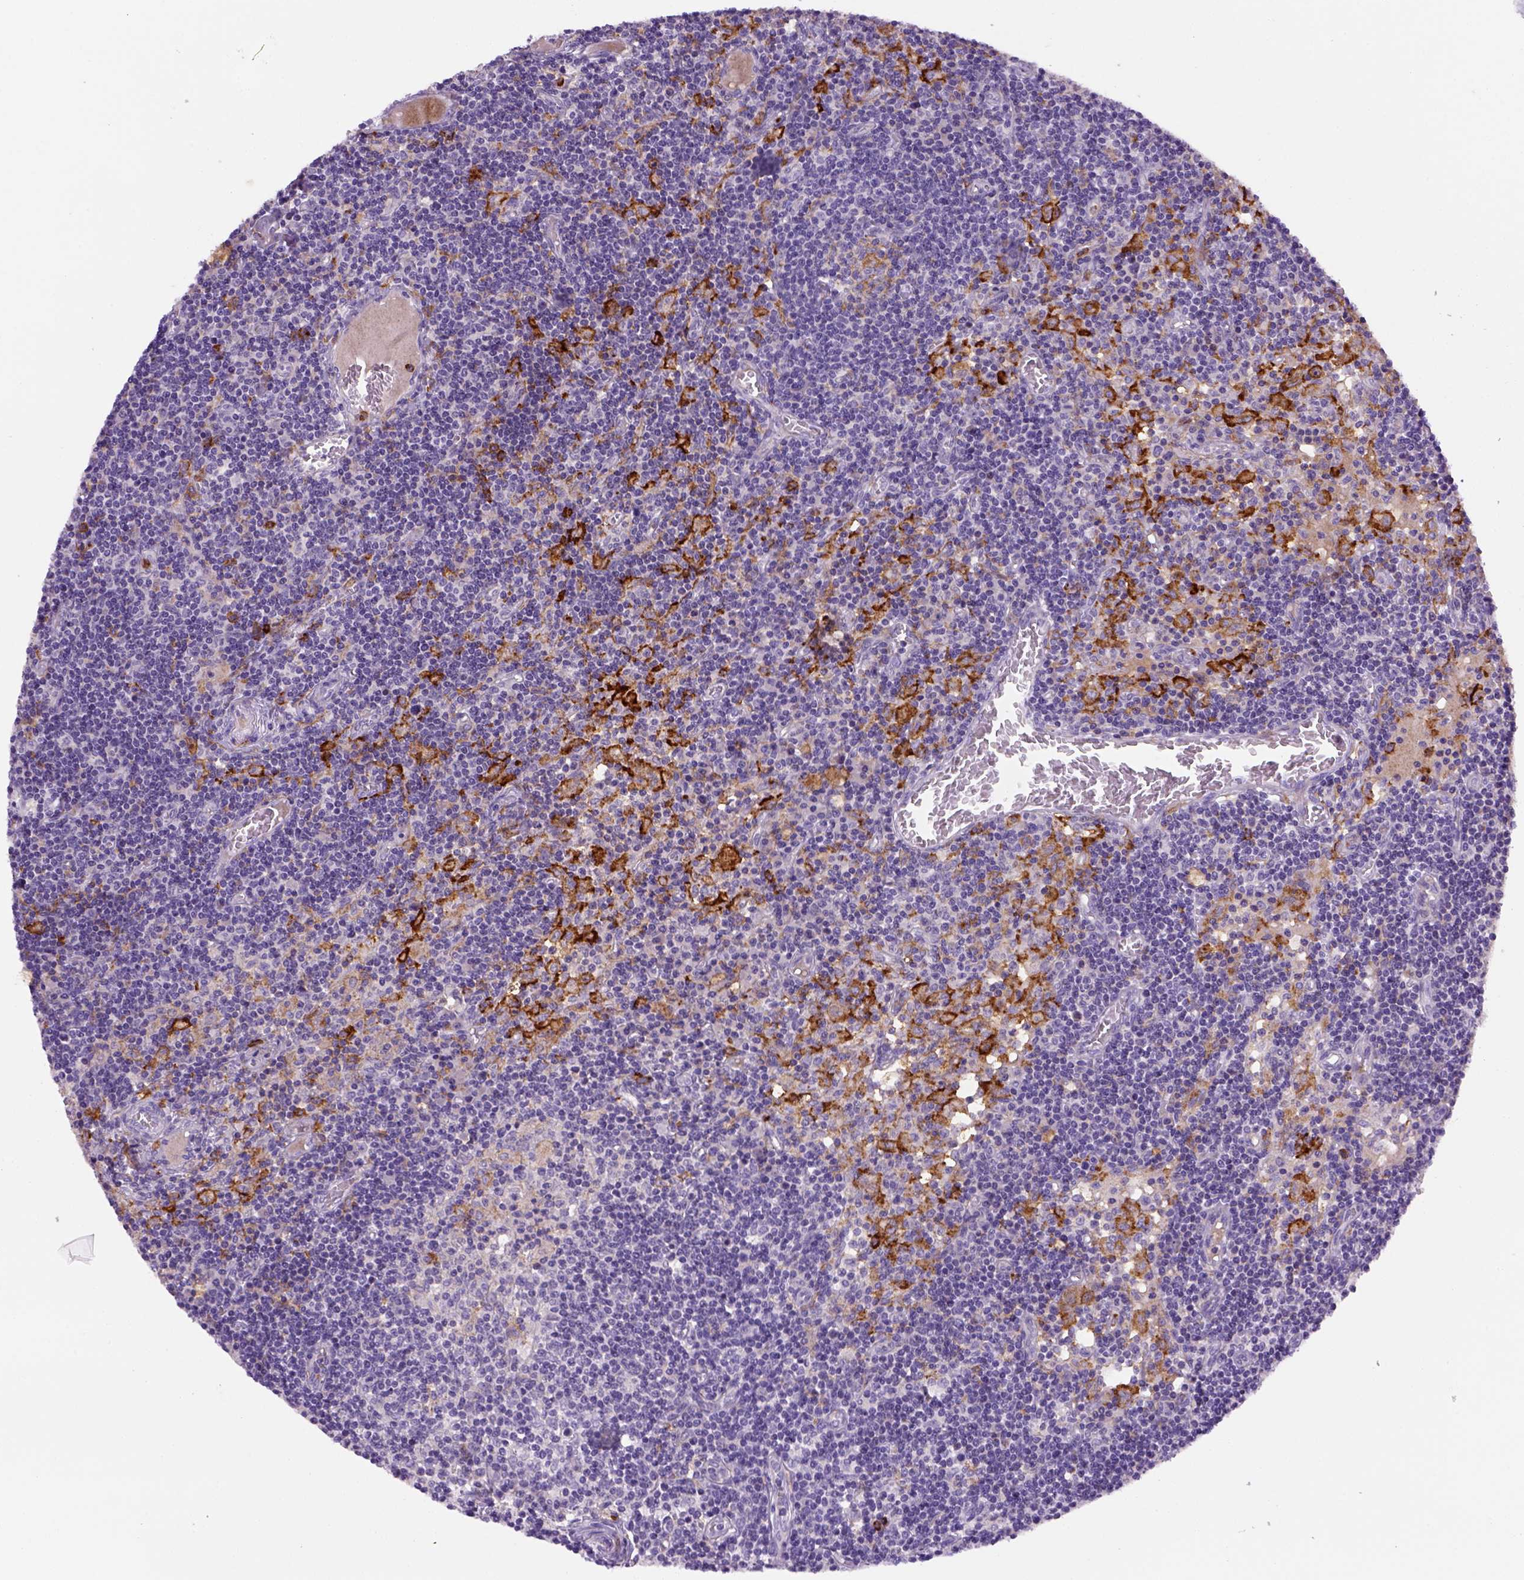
{"staining": {"intensity": "moderate", "quantity": ">75%", "location": "cytoplasmic/membranous"}, "tissue": "lymph node", "cell_type": "Germinal center cells", "image_type": "normal", "snomed": [{"axis": "morphology", "description": "Normal tissue, NOS"}, {"axis": "topography", "description": "Lymph node"}], "caption": "Normal lymph node exhibits moderate cytoplasmic/membranous staining in approximately >75% of germinal center cells, visualized by immunohistochemistry.", "gene": "CD14", "patient": {"sex": "female", "age": 72}}